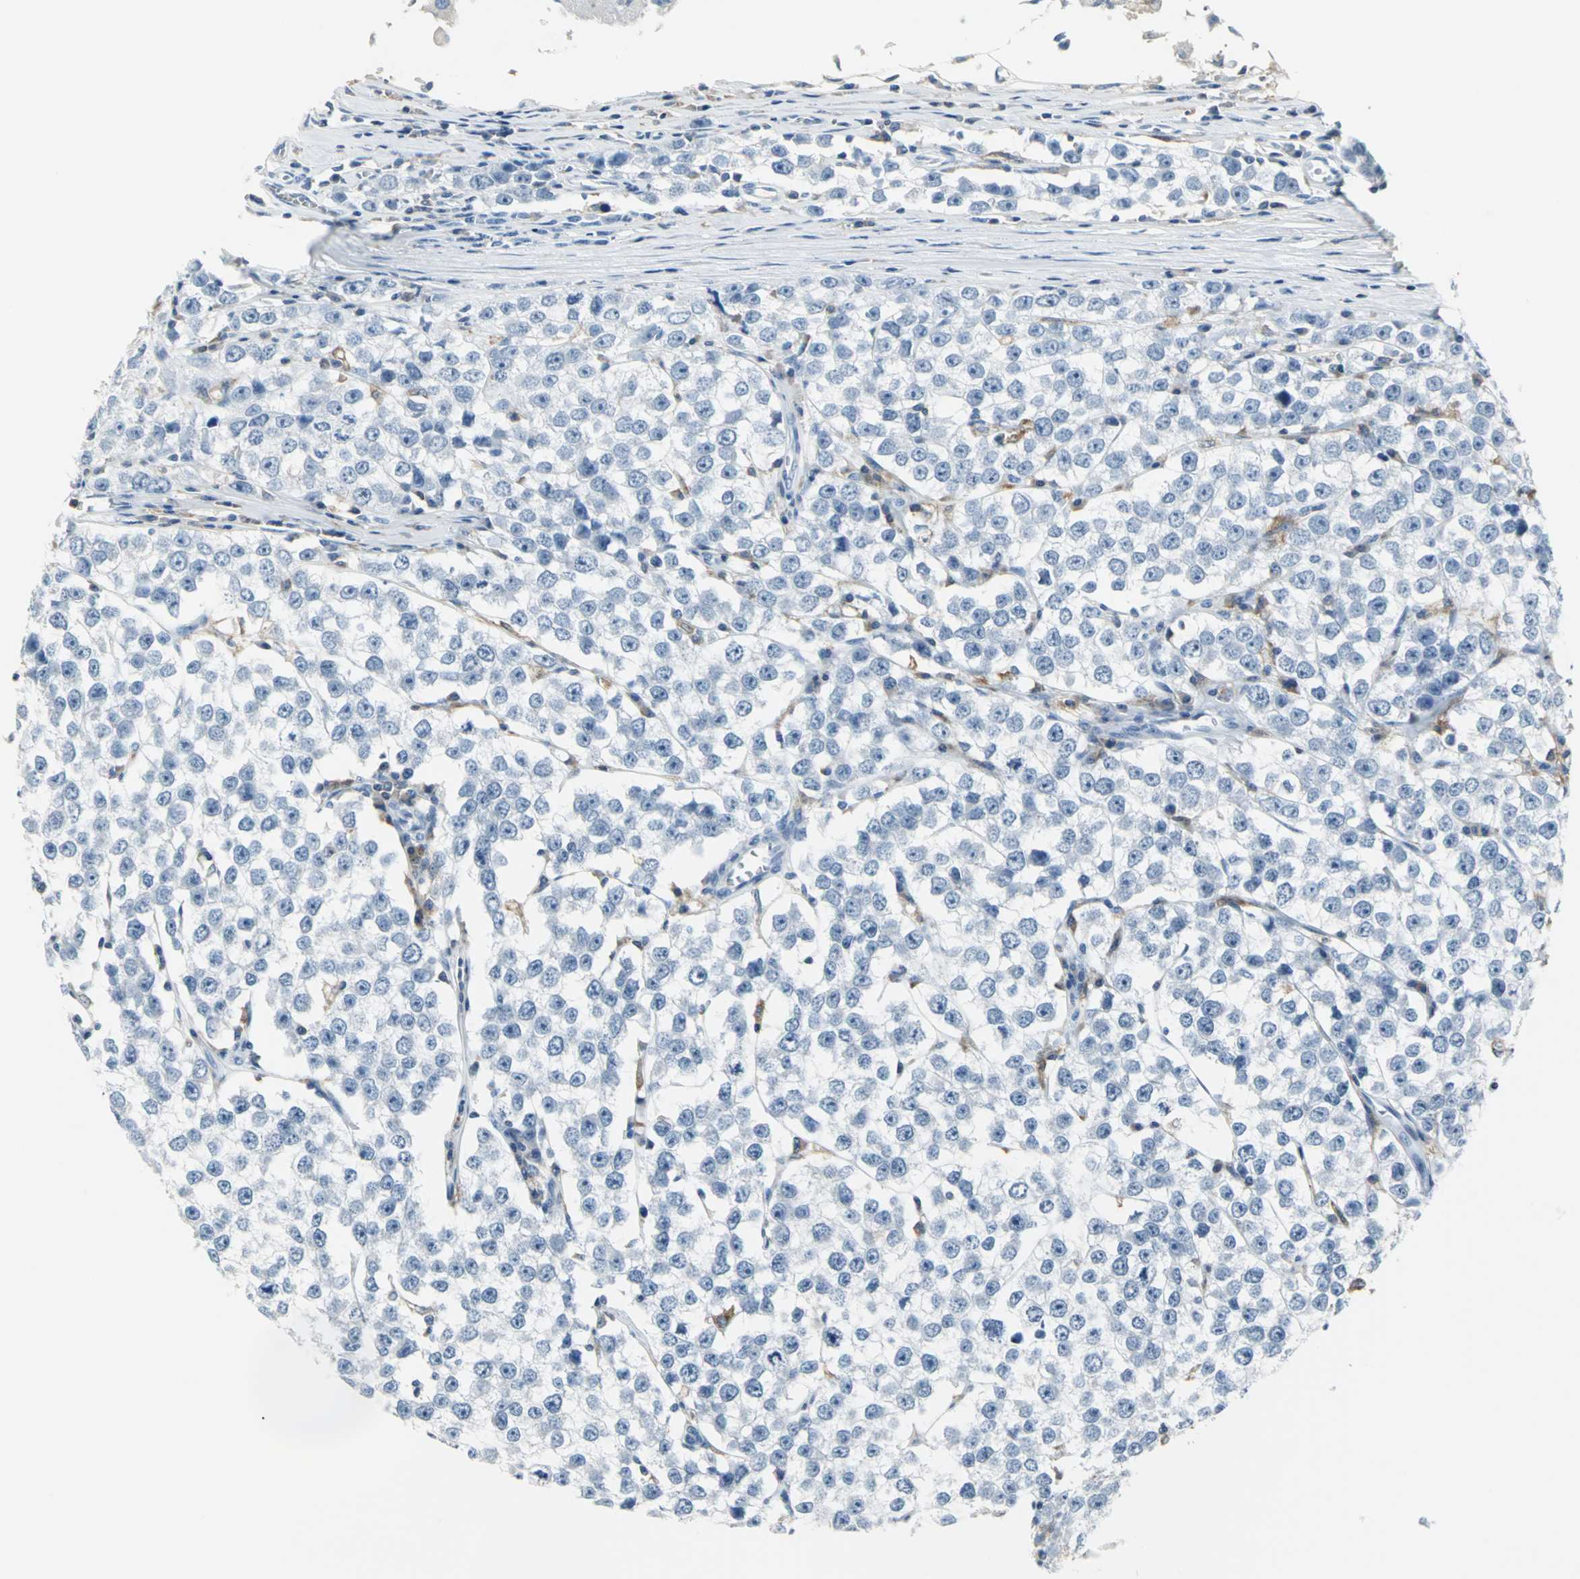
{"staining": {"intensity": "negative", "quantity": "none", "location": "none"}, "tissue": "testis cancer", "cell_type": "Tumor cells", "image_type": "cancer", "snomed": [{"axis": "morphology", "description": "Seminoma, NOS"}, {"axis": "morphology", "description": "Carcinoma, Embryonal, NOS"}, {"axis": "topography", "description": "Testis"}], "caption": "There is no significant positivity in tumor cells of testis cancer (embryonal carcinoma). (DAB (3,3'-diaminobenzidine) immunohistochemistry with hematoxylin counter stain).", "gene": "IQGAP2", "patient": {"sex": "male", "age": 52}}